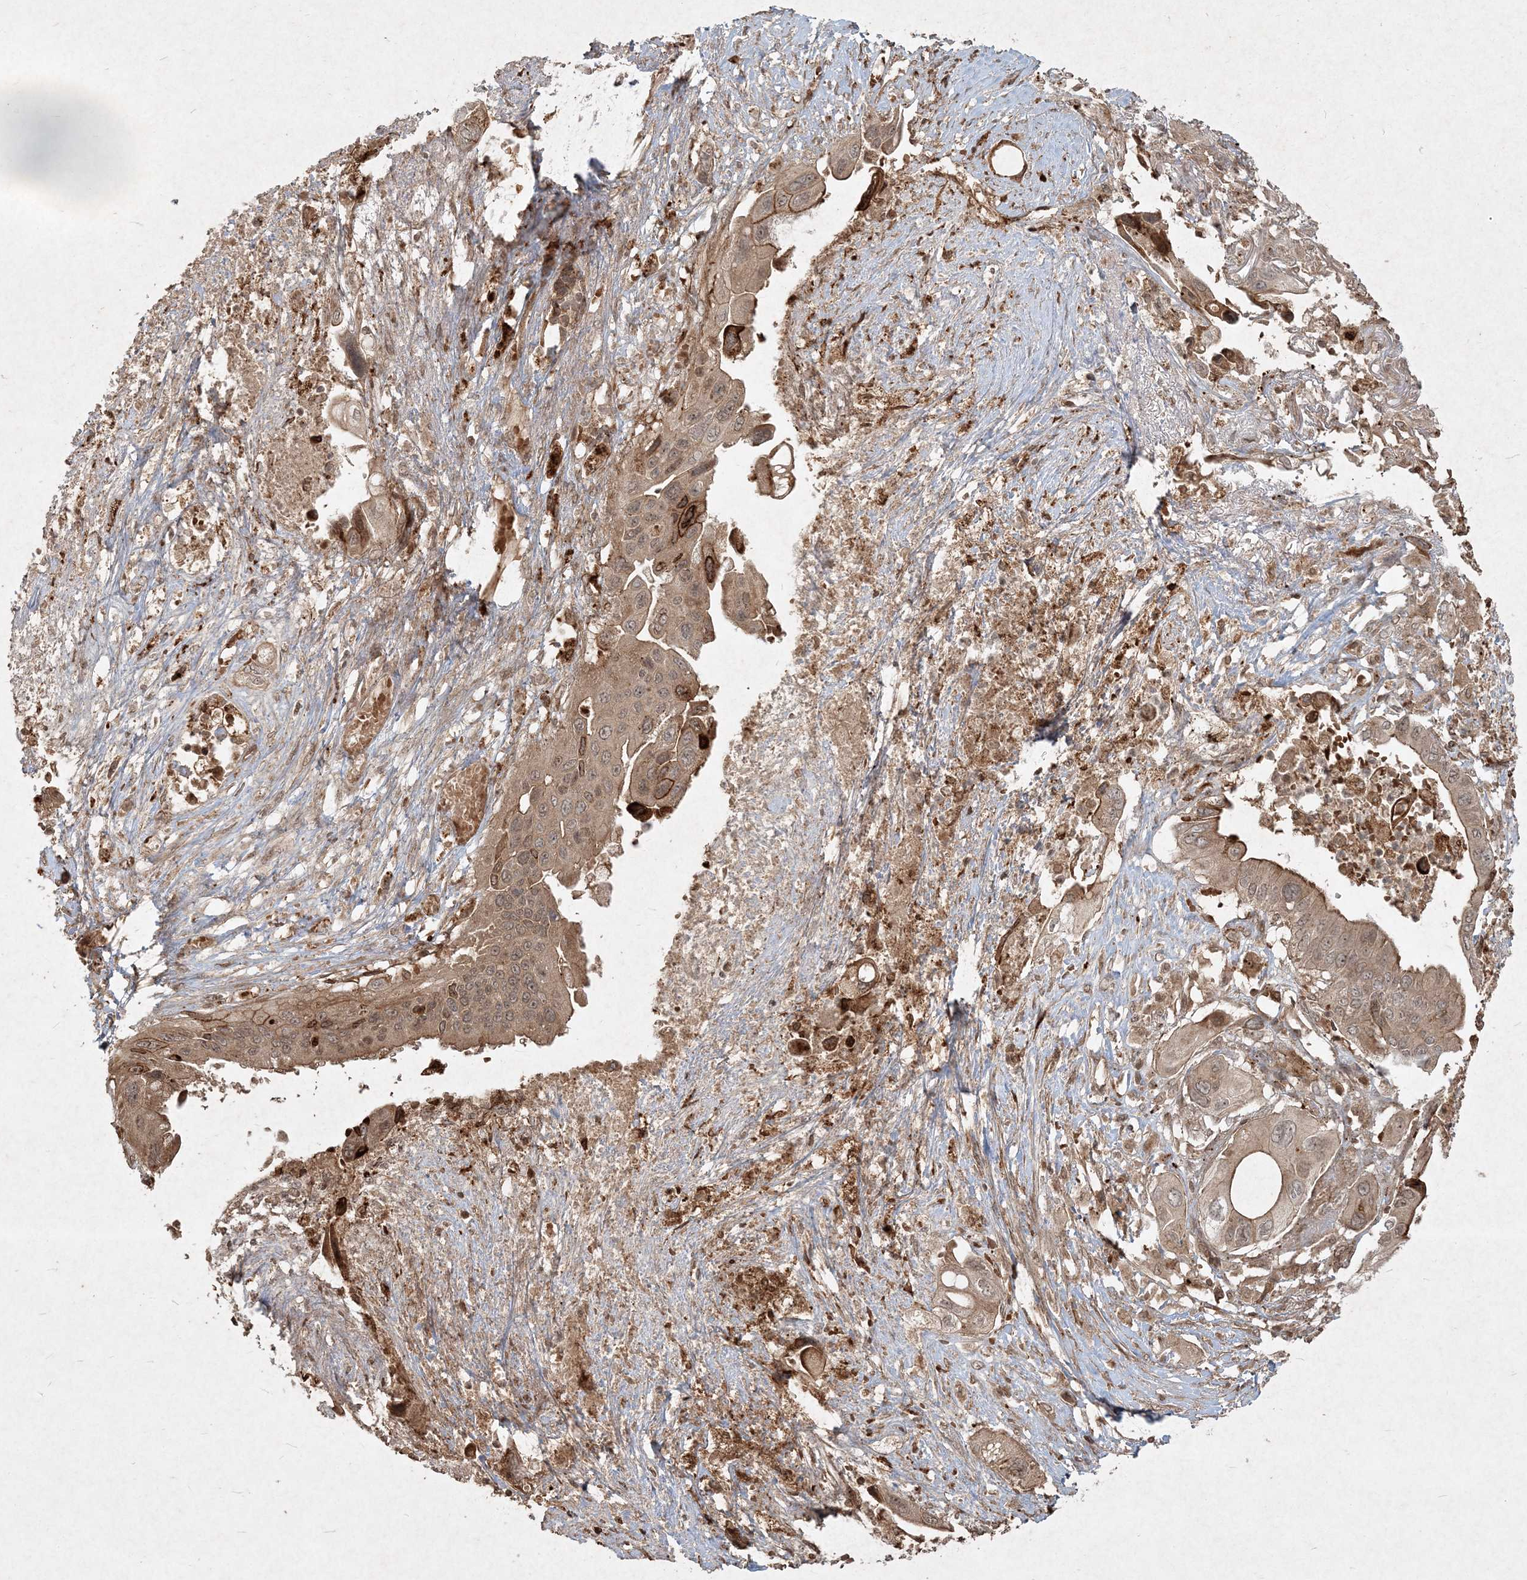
{"staining": {"intensity": "moderate", "quantity": "25%-75%", "location": "cytoplasmic/membranous"}, "tissue": "pancreatic cancer", "cell_type": "Tumor cells", "image_type": "cancer", "snomed": [{"axis": "morphology", "description": "Adenocarcinoma, NOS"}, {"axis": "topography", "description": "Pancreas"}], "caption": "An immunohistochemistry (IHC) histopathology image of tumor tissue is shown. Protein staining in brown highlights moderate cytoplasmic/membranous positivity in pancreatic cancer within tumor cells.", "gene": "NARS1", "patient": {"sex": "male", "age": 66}}